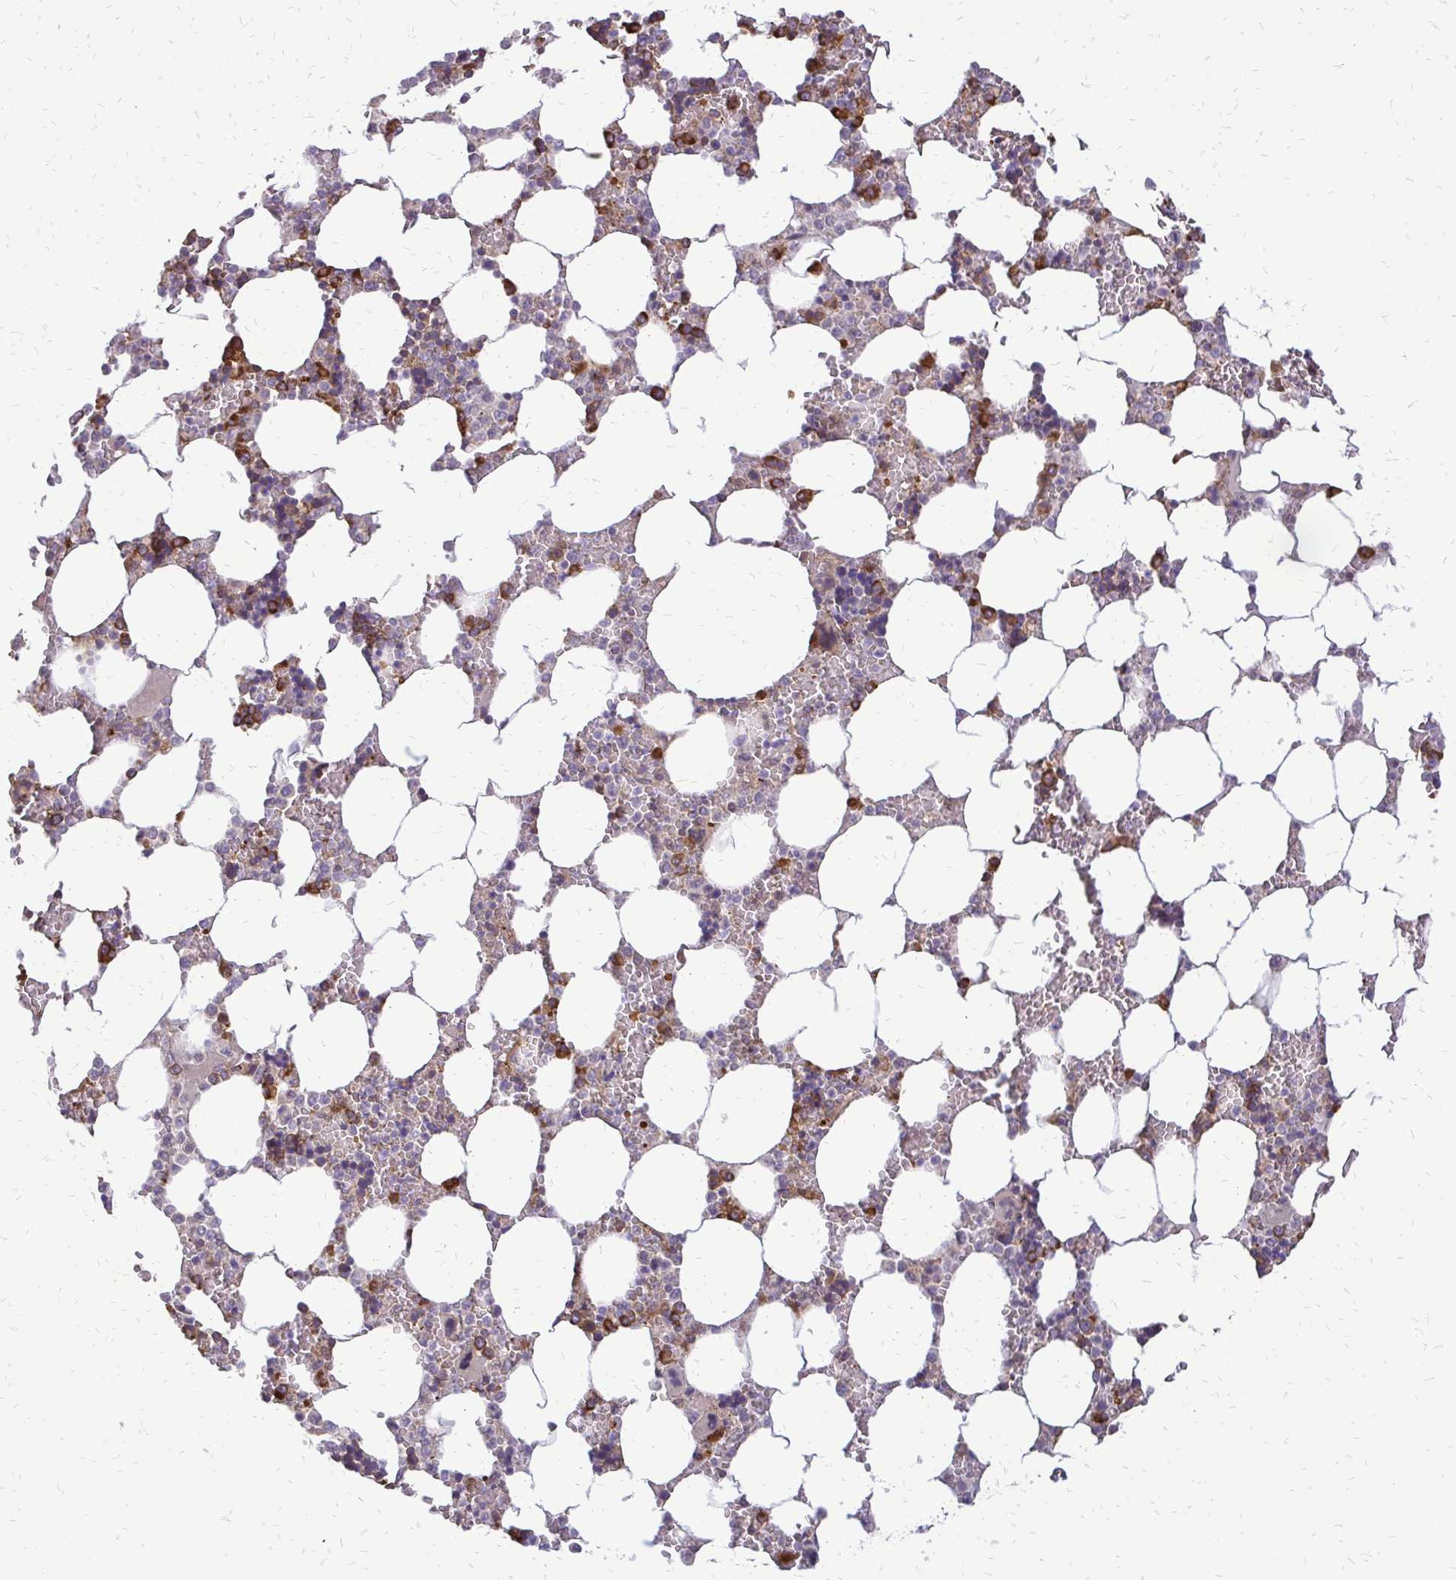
{"staining": {"intensity": "strong", "quantity": "<25%", "location": "cytoplasmic/membranous"}, "tissue": "bone marrow", "cell_type": "Hematopoietic cells", "image_type": "normal", "snomed": [{"axis": "morphology", "description": "Normal tissue, NOS"}, {"axis": "topography", "description": "Bone marrow"}], "caption": "Immunohistochemistry (IHC) photomicrograph of unremarkable bone marrow stained for a protein (brown), which shows medium levels of strong cytoplasmic/membranous positivity in approximately <25% of hematopoietic cells.", "gene": "RPS3", "patient": {"sex": "male", "age": 64}}